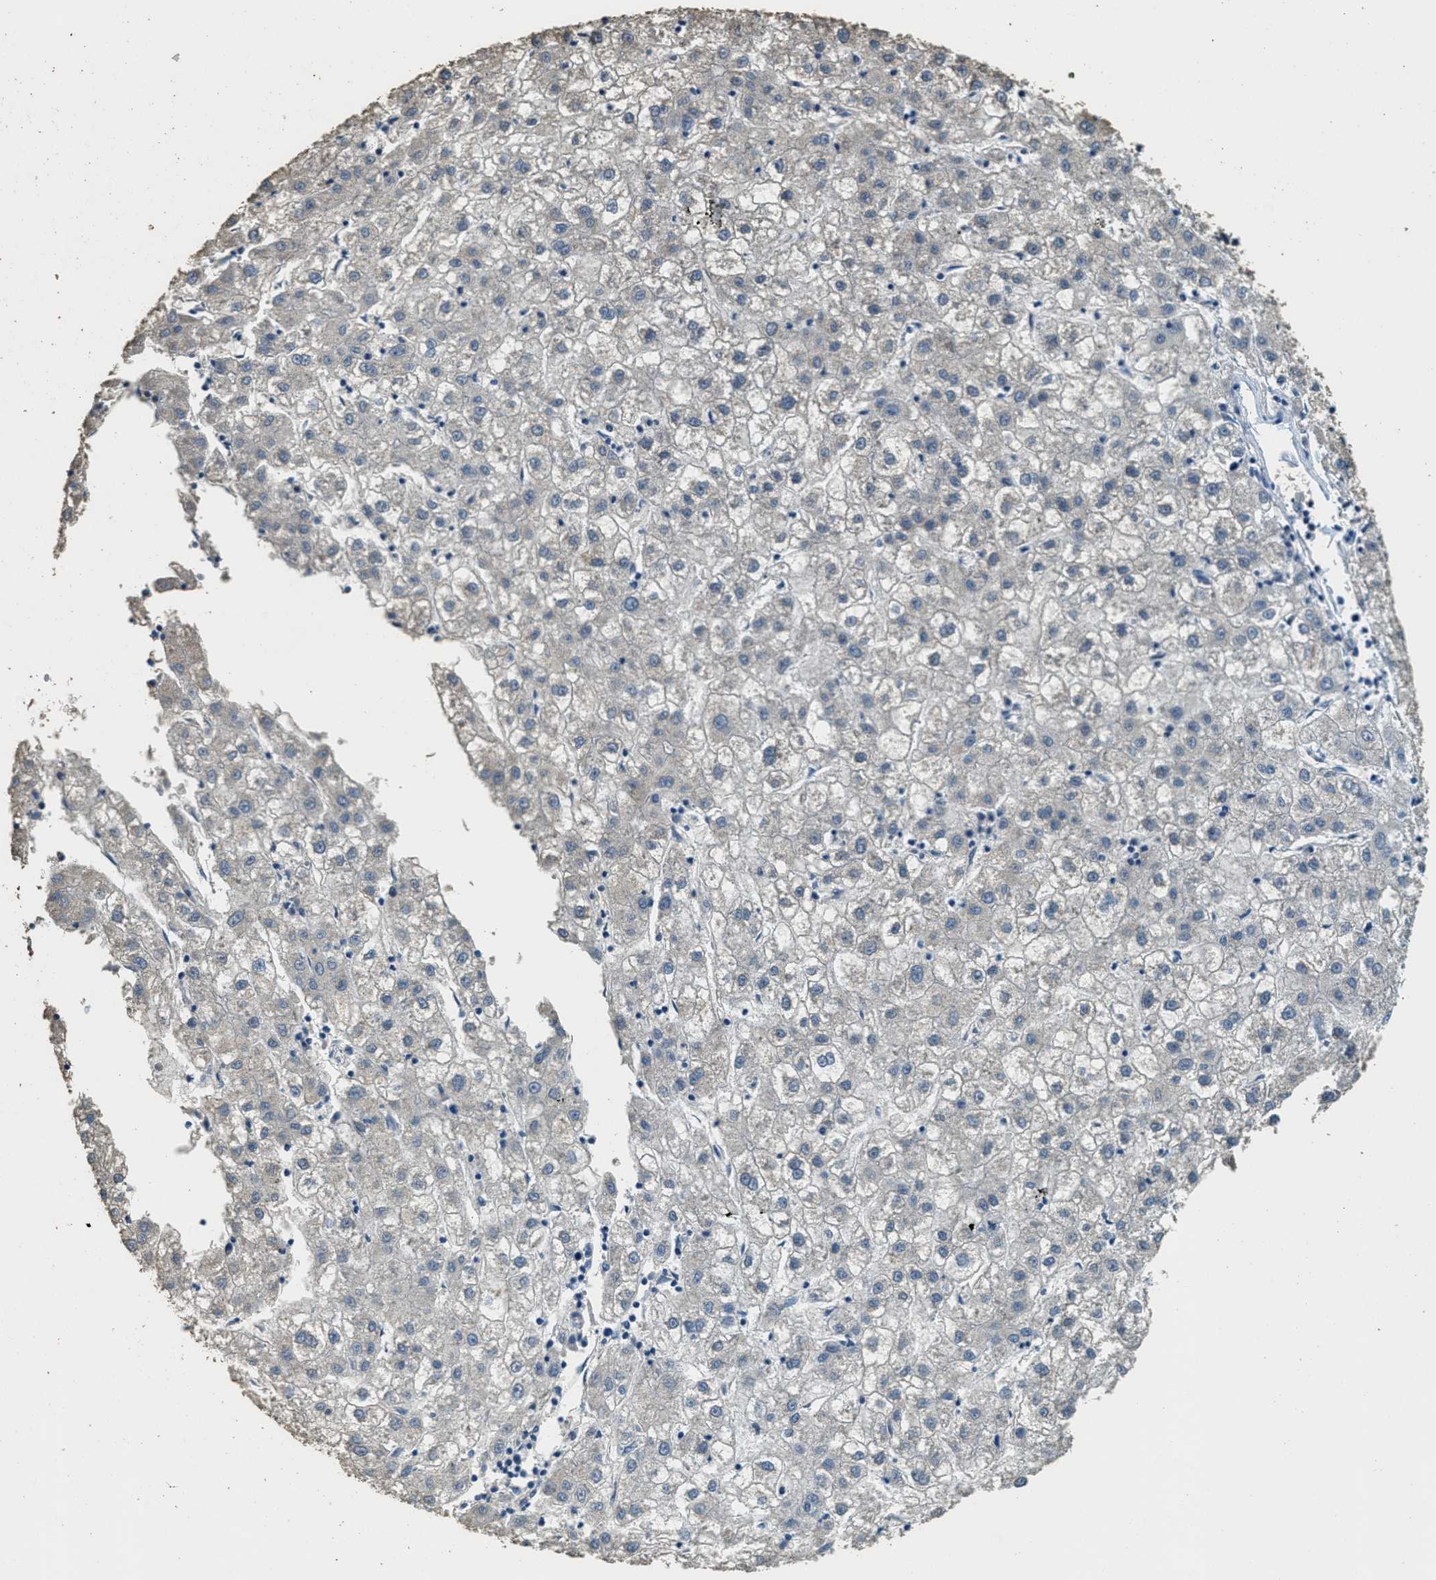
{"staining": {"intensity": "negative", "quantity": "none", "location": "none"}, "tissue": "liver cancer", "cell_type": "Tumor cells", "image_type": "cancer", "snomed": [{"axis": "morphology", "description": "Carcinoma, Hepatocellular, NOS"}, {"axis": "topography", "description": "Liver"}], "caption": "This micrograph is of liver cancer (hepatocellular carcinoma) stained with IHC to label a protein in brown with the nuclei are counter-stained blue. There is no positivity in tumor cells.", "gene": "RAB6B", "patient": {"sex": "male", "age": 72}}